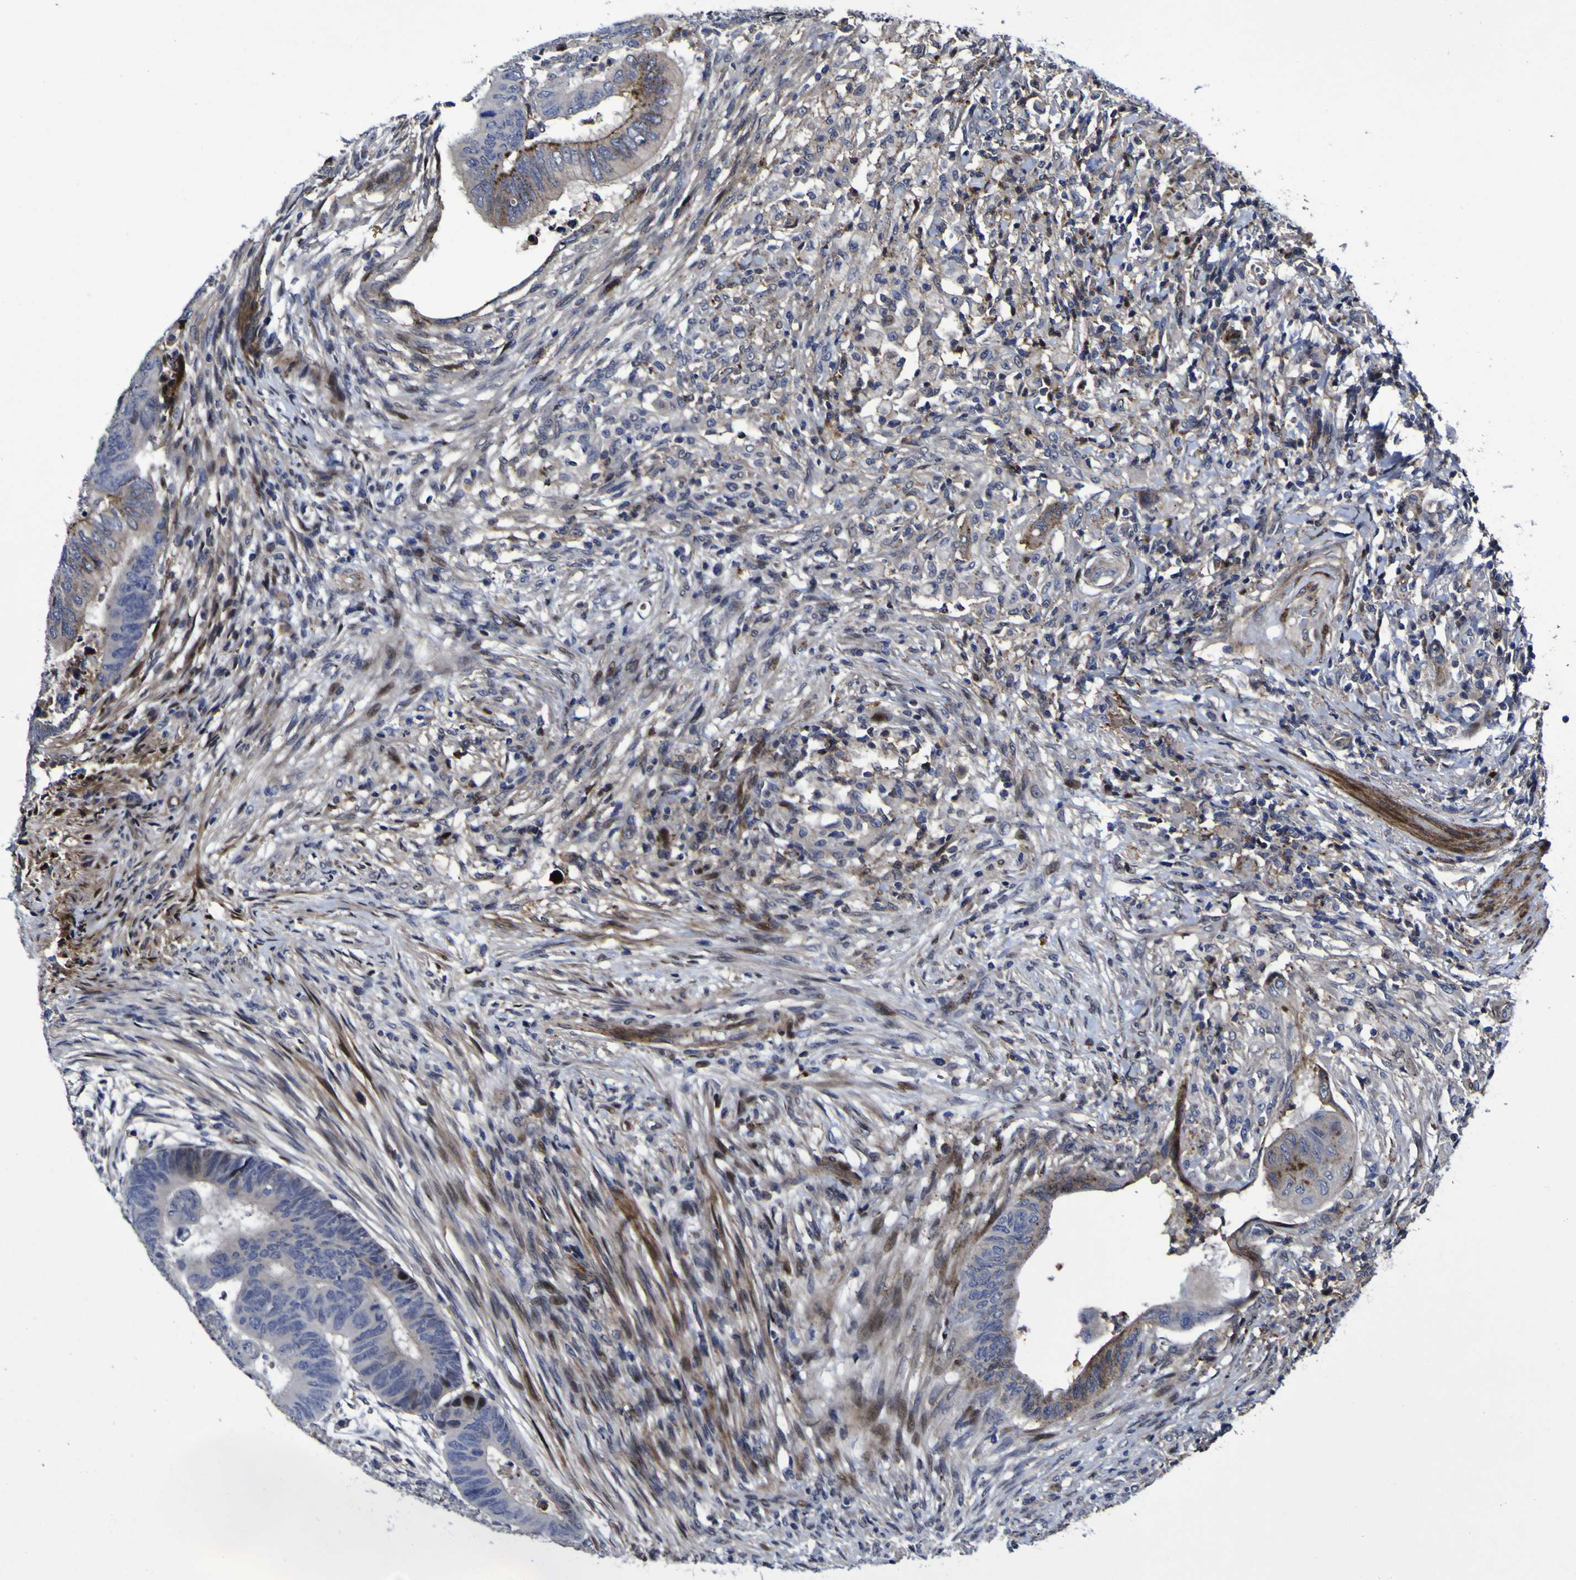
{"staining": {"intensity": "moderate", "quantity": "<25%", "location": "cytoplasmic/membranous"}, "tissue": "colorectal cancer", "cell_type": "Tumor cells", "image_type": "cancer", "snomed": [{"axis": "morphology", "description": "Normal tissue, NOS"}, {"axis": "morphology", "description": "Adenocarcinoma, NOS"}, {"axis": "topography", "description": "Rectum"}, {"axis": "topography", "description": "Peripheral nerve tissue"}], "caption": "A brown stain shows moderate cytoplasmic/membranous positivity of a protein in colorectal cancer tumor cells.", "gene": "MGLL", "patient": {"sex": "male", "age": 92}}